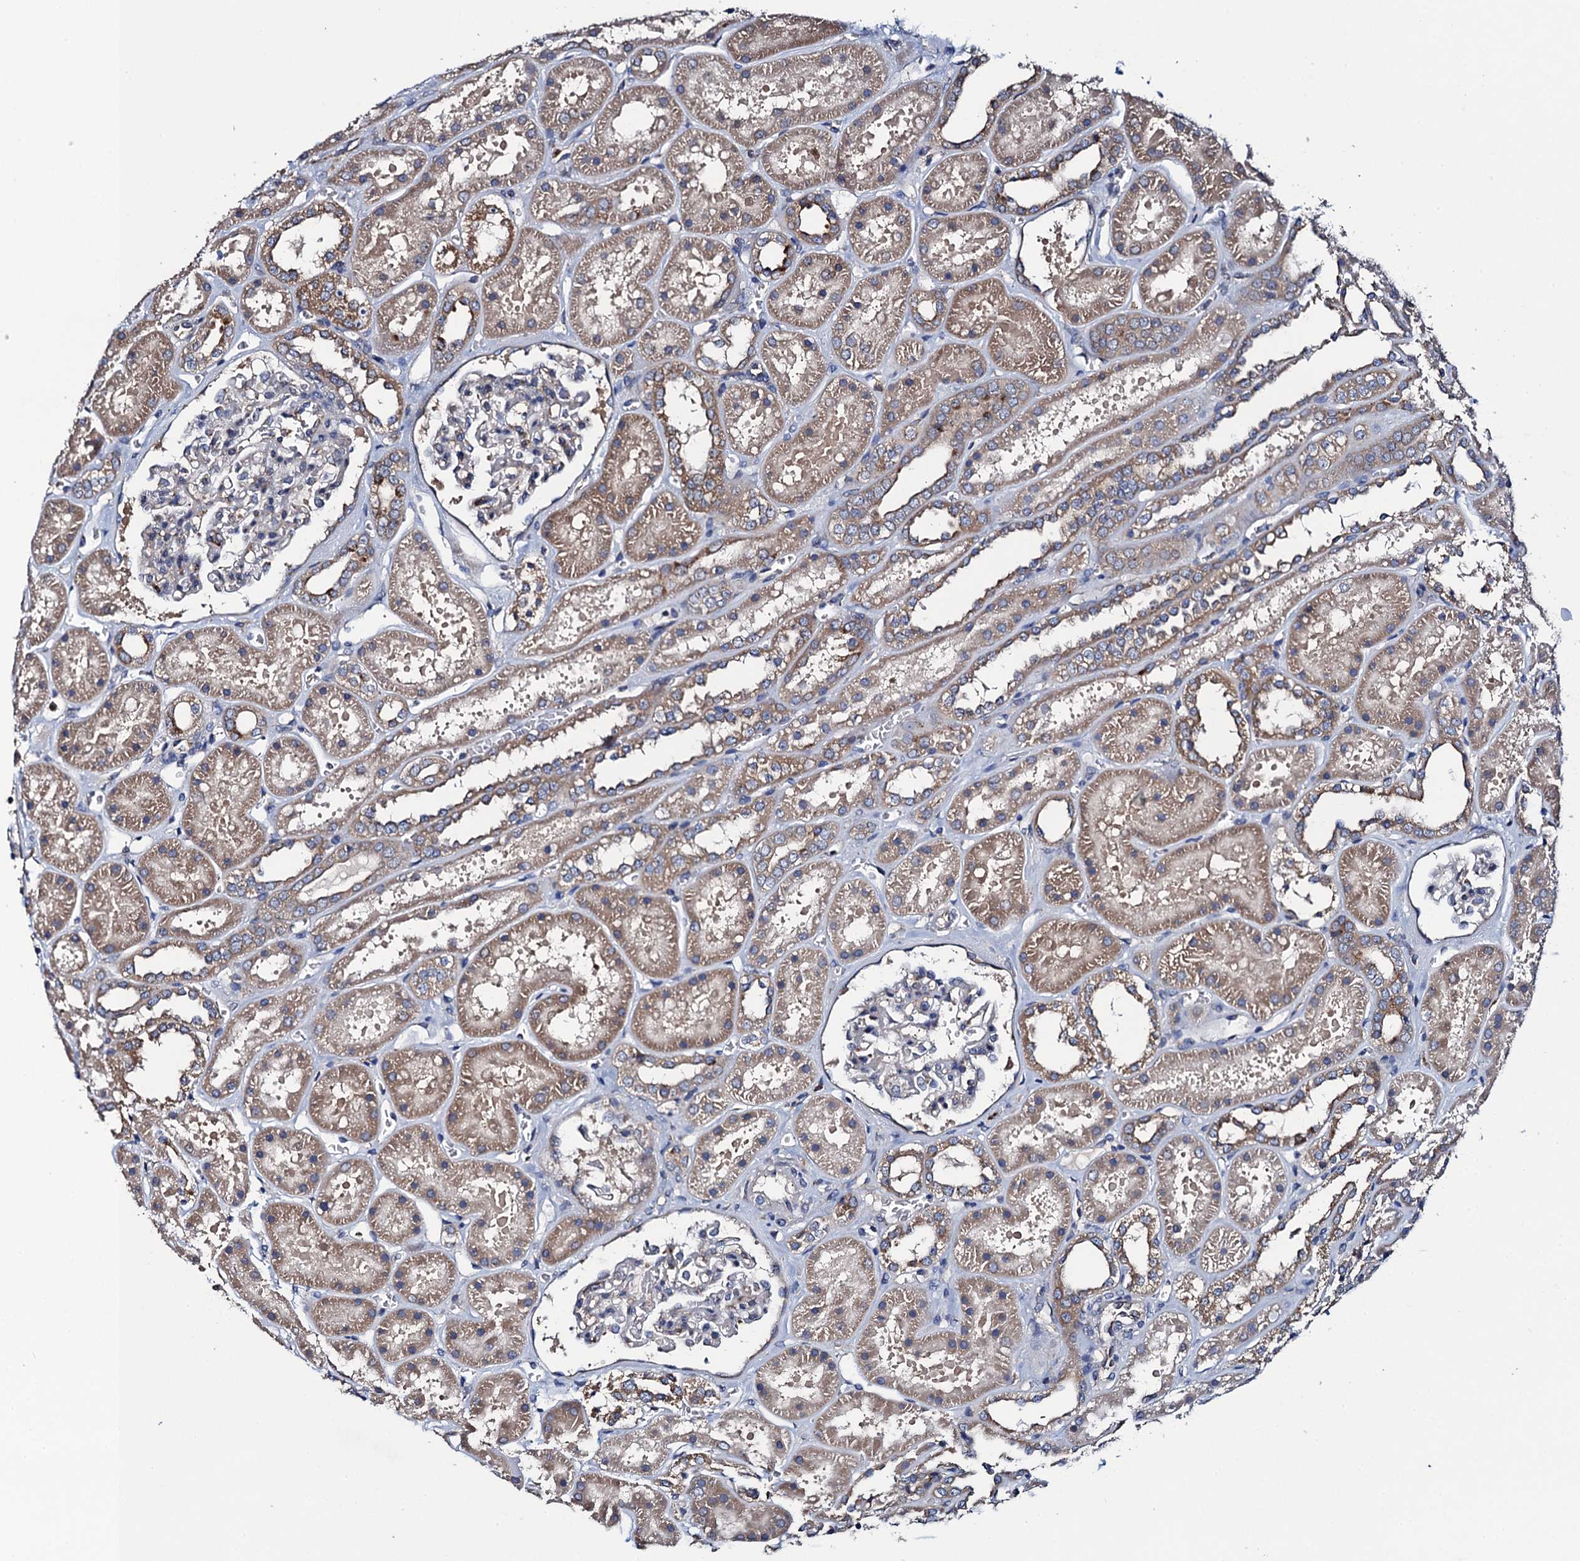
{"staining": {"intensity": "negative", "quantity": "none", "location": "none"}, "tissue": "kidney", "cell_type": "Cells in glomeruli", "image_type": "normal", "snomed": [{"axis": "morphology", "description": "Normal tissue, NOS"}, {"axis": "topography", "description": "Kidney"}], "caption": "This is a histopathology image of IHC staining of benign kidney, which shows no staining in cells in glomeruli. (Brightfield microscopy of DAB (3,3'-diaminobenzidine) IHC at high magnification).", "gene": "ADCY9", "patient": {"sex": "female", "age": 41}}